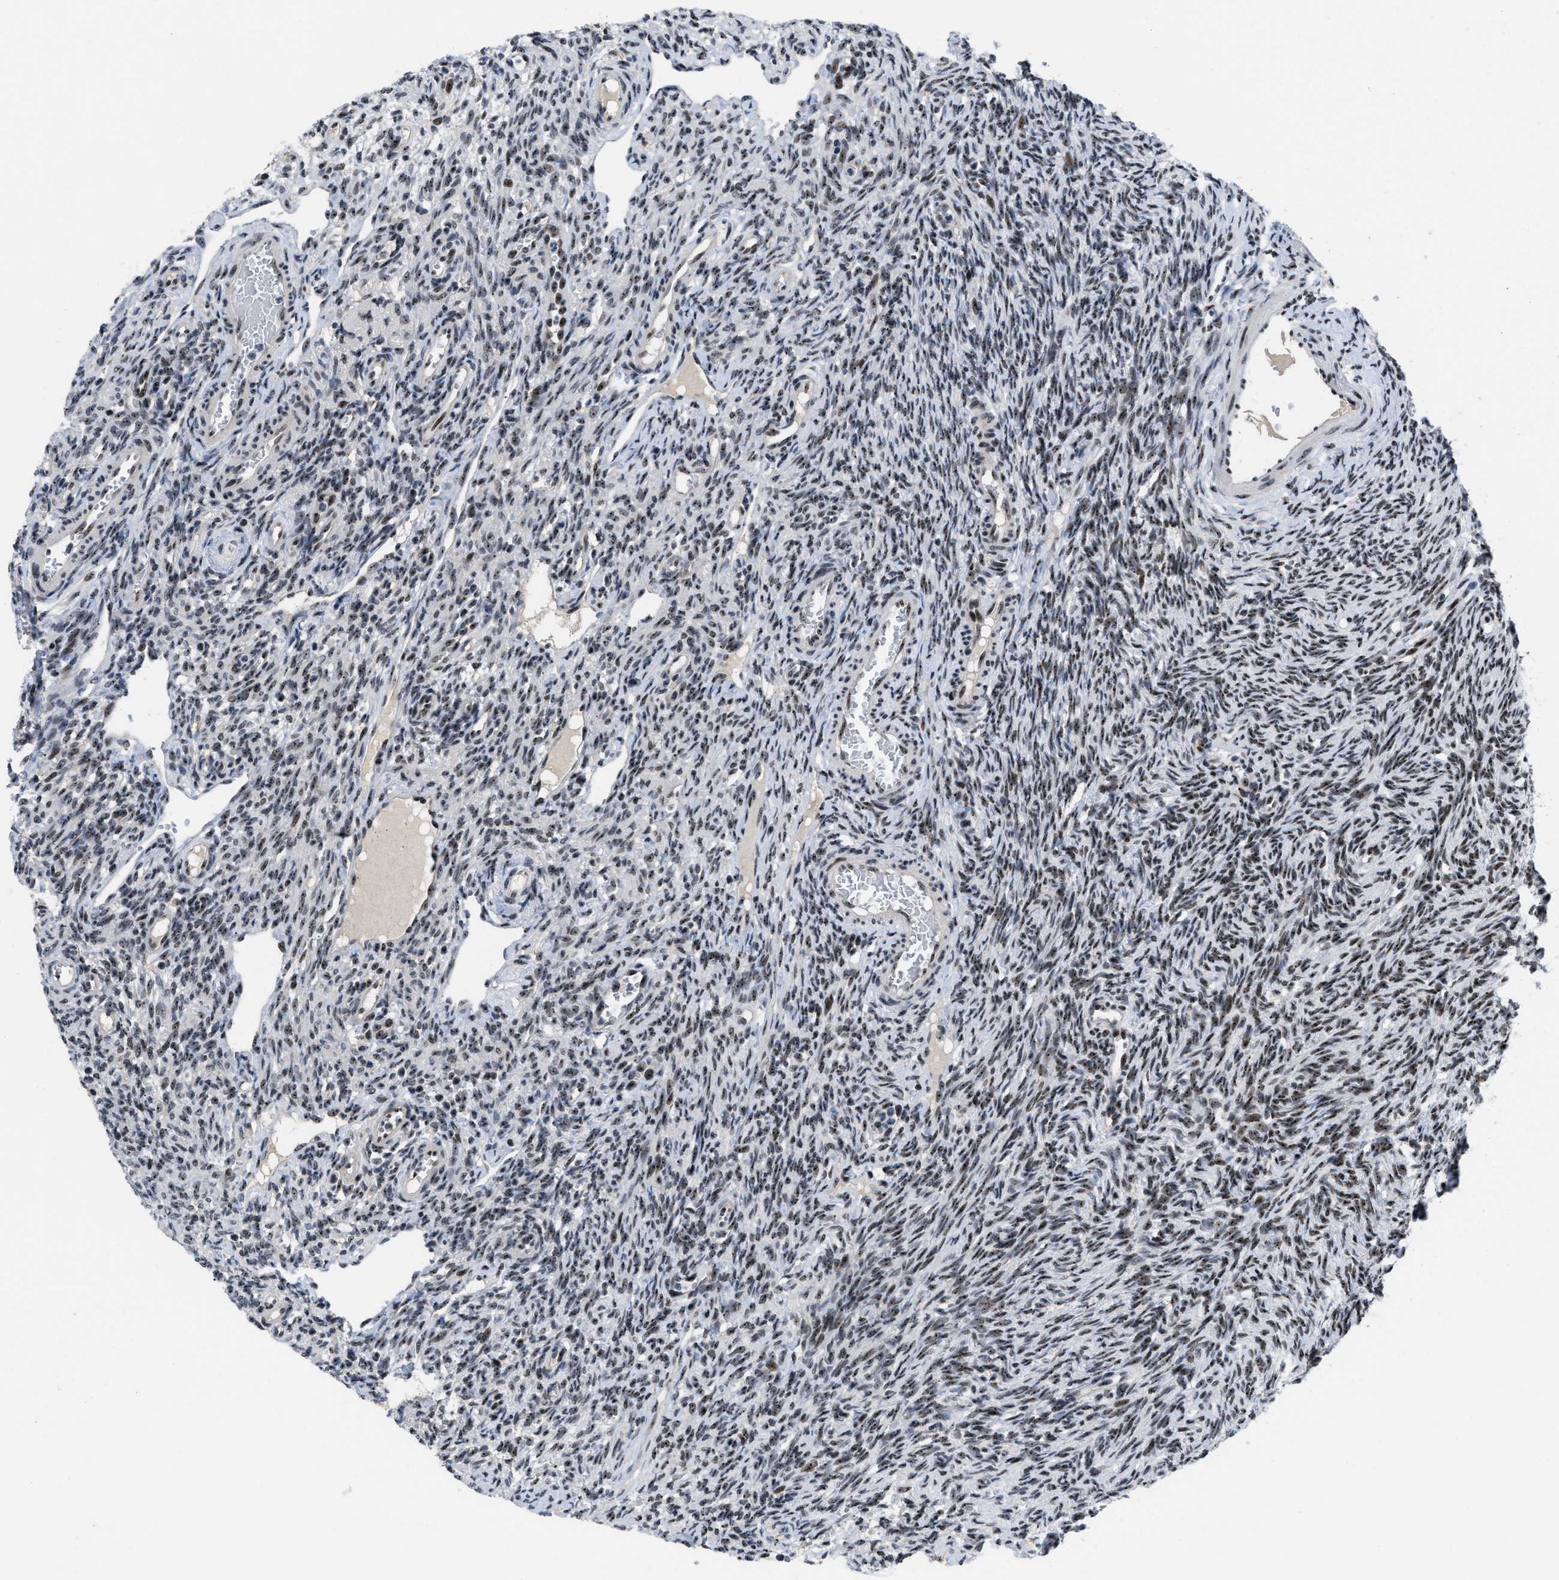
{"staining": {"intensity": "strong", "quantity": "25%-75%", "location": "nuclear"}, "tissue": "ovary", "cell_type": "Follicle cells", "image_type": "normal", "snomed": [{"axis": "morphology", "description": "Normal tissue, NOS"}, {"axis": "topography", "description": "Ovary"}], "caption": "Brown immunohistochemical staining in benign human ovary demonstrates strong nuclear staining in approximately 25%-75% of follicle cells. The staining was performed using DAB (3,3'-diaminobenzidine), with brown indicating positive protein expression. Nuclei are stained blue with hematoxylin.", "gene": "NOP58", "patient": {"sex": "female", "age": 33}}